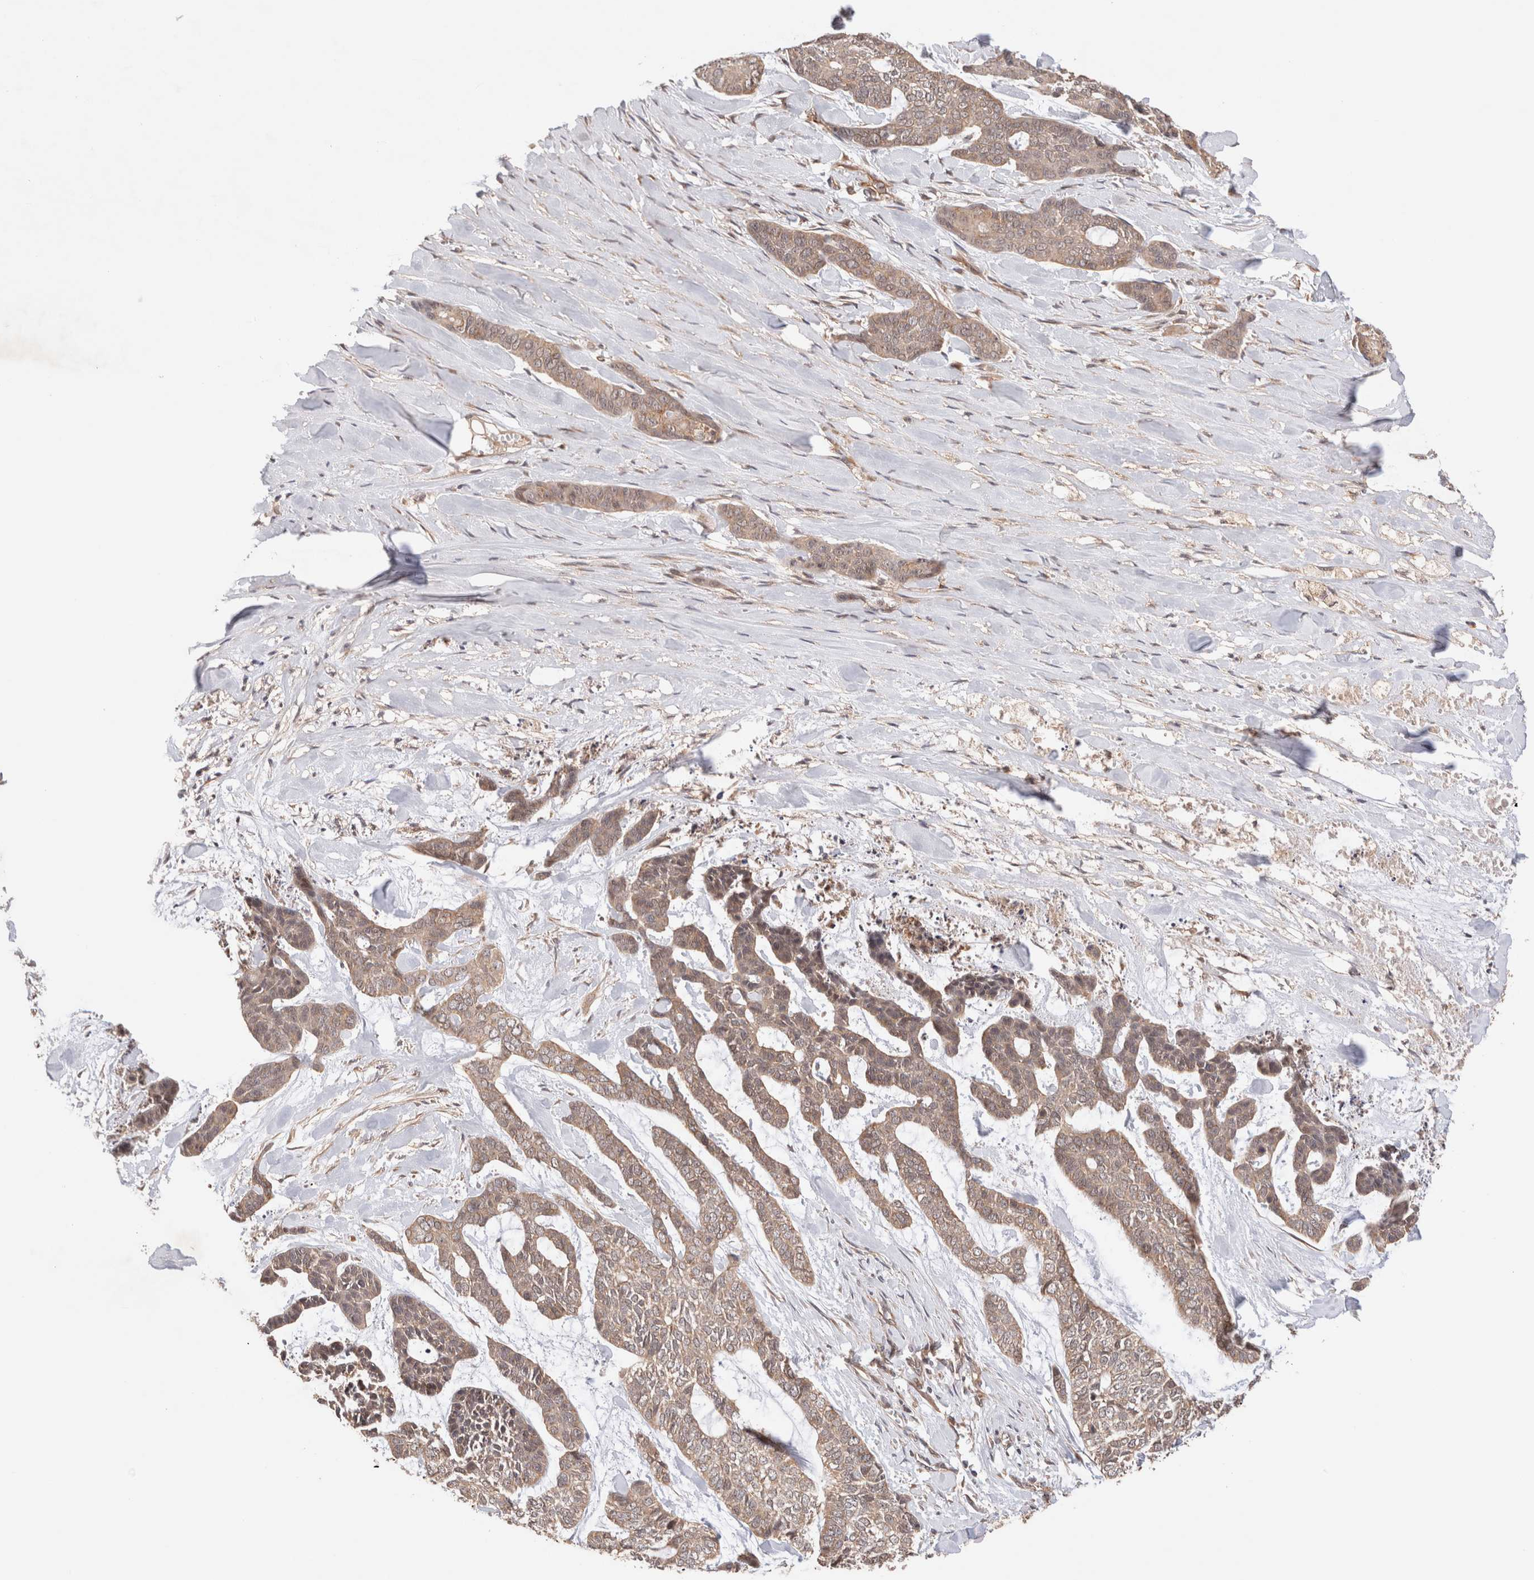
{"staining": {"intensity": "weak", "quantity": ">75%", "location": "cytoplasmic/membranous,nuclear"}, "tissue": "skin cancer", "cell_type": "Tumor cells", "image_type": "cancer", "snomed": [{"axis": "morphology", "description": "Basal cell carcinoma"}, {"axis": "topography", "description": "Skin"}], "caption": "IHC of skin cancer (basal cell carcinoma) shows low levels of weak cytoplasmic/membranous and nuclear staining in approximately >75% of tumor cells.", "gene": "SIKE1", "patient": {"sex": "female", "age": 64}}